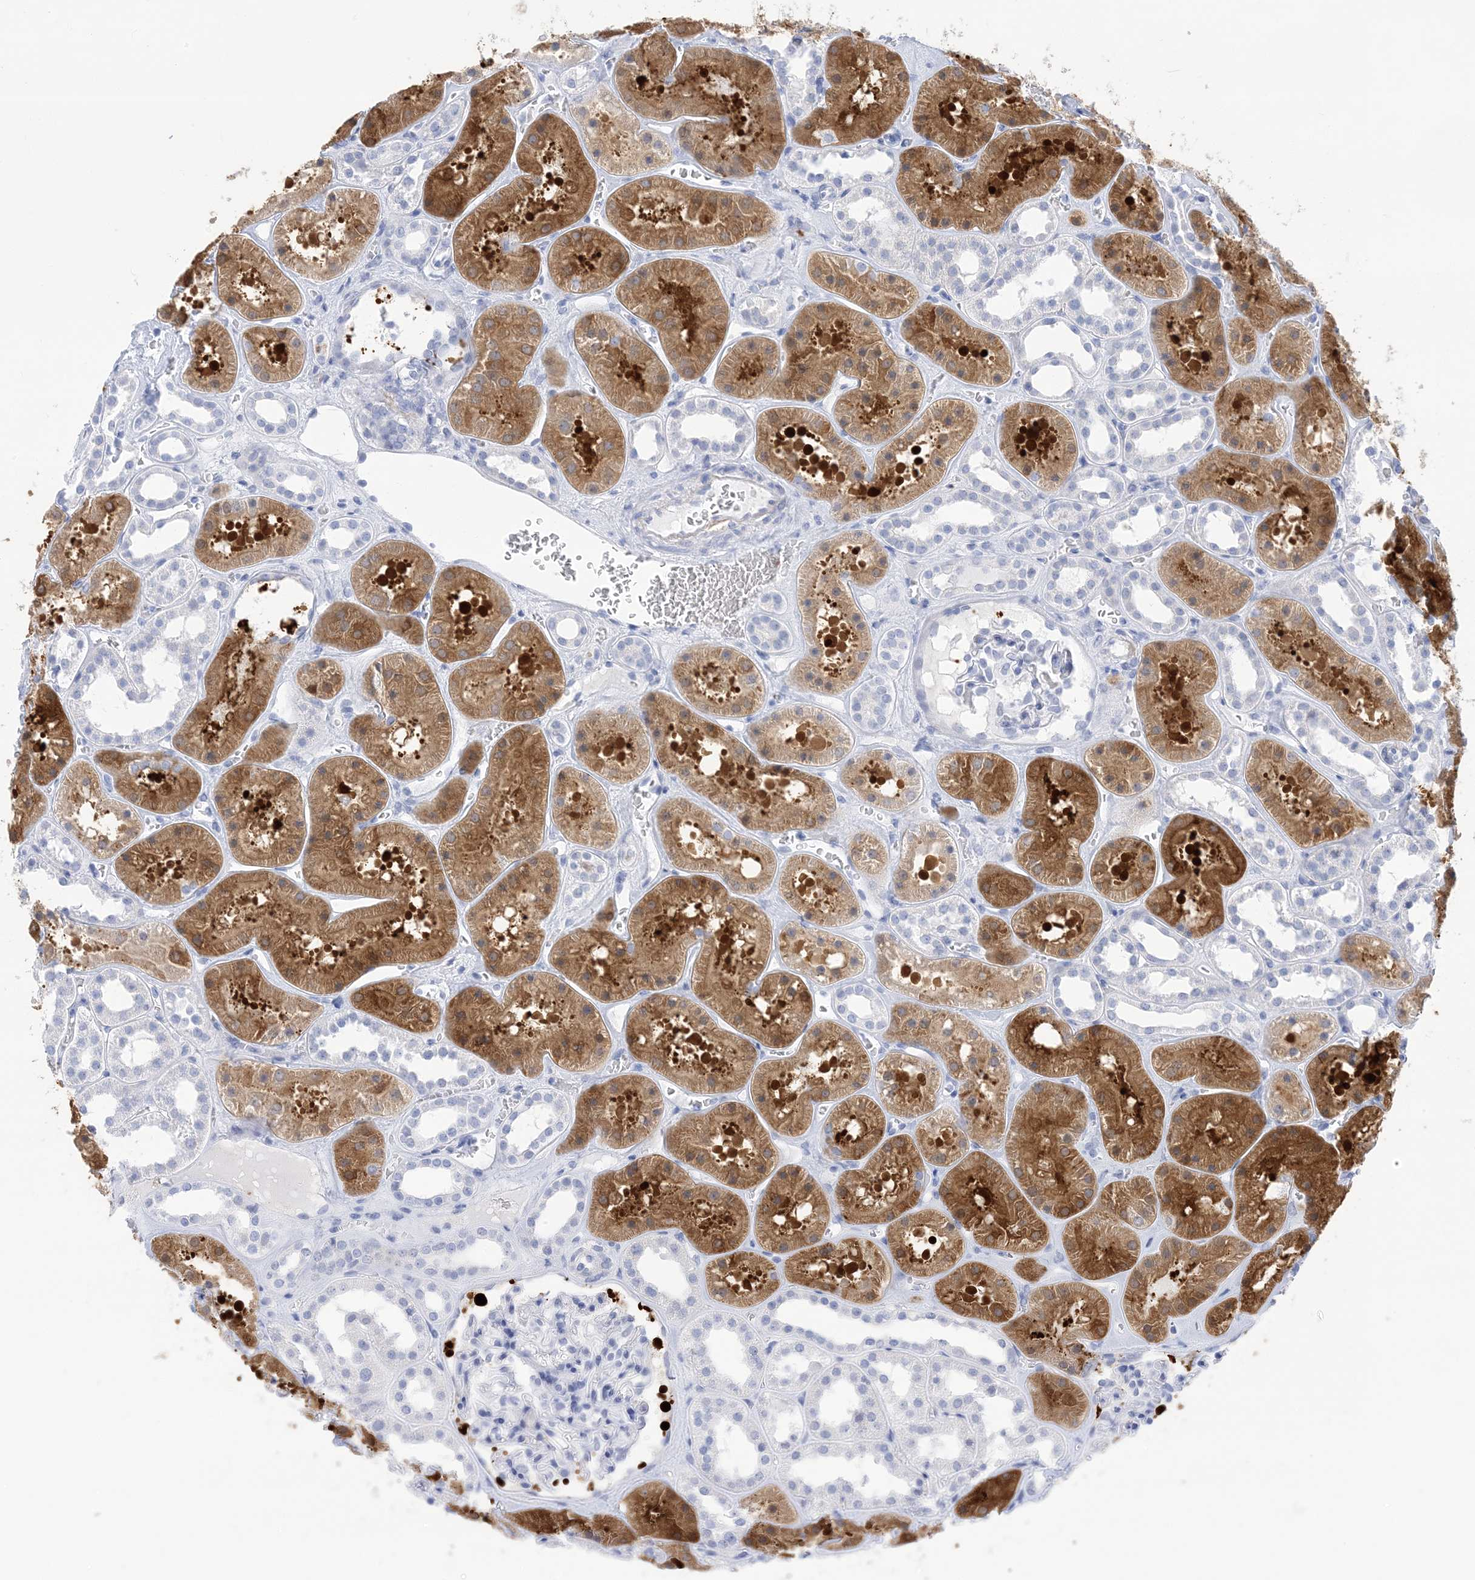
{"staining": {"intensity": "negative", "quantity": "none", "location": "none"}, "tissue": "kidney", "cell_type": "Cells in glomeruli", "image_type": "normal", "snomed": [{"axis": "morphology", "description": "Normal tissue, NOS"}, {"axis": "topography", "description": "Kidney"}], "caption": "Immunohistochemistry histopathology image of benign kidney: human kidney stained with DAB reveals no significant protein staining in cells in glomeruli.", "gene": "SH3YL1", "patient": {"sex": "female", "age": 41}}